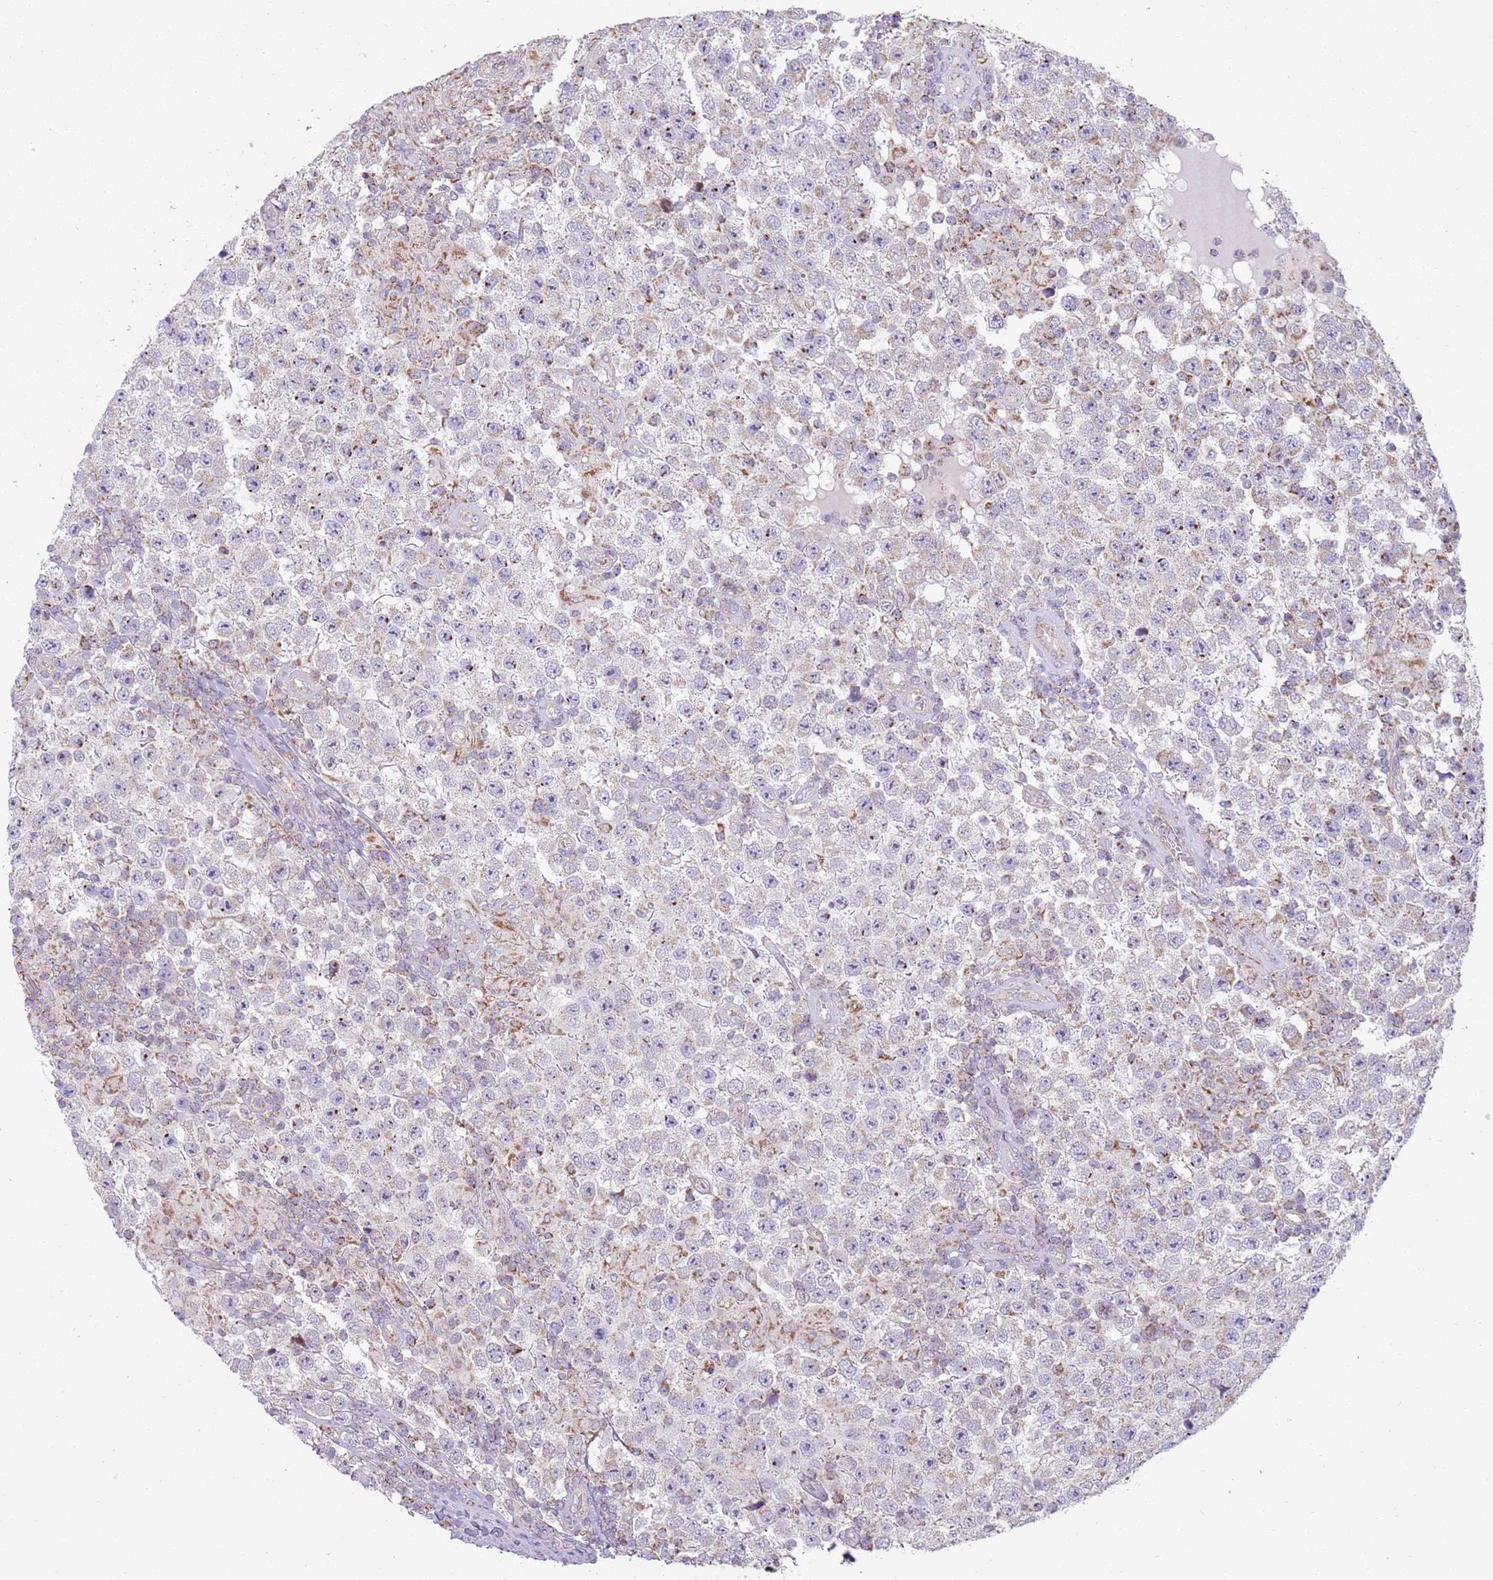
{"staining": {"intensity": "moderate", "quantity": "<25%", "location": "cytoplasmic/membranous"}, "tissue": "testis cancer", "cell_type": "Tumor cells", "image_type": "cancer", "snomed": [{"axis": "morphology", "description": "Normal tissue, NOS"}, {"axis": "morphology", "description": "Urothelial carcinoma, High grade"}, {"axis": "morphology", "description": "Seminoma, NOS"}, {"axis": "morphology", "description": "Carcinoma, Embryonal, NOS"}, {"axis": "topography", "description": "Urinary bladder"}, {"axis": "topography", "description": "Testis"}], "caption": "Immunohistochemical staining of human testis cancer (seminoma) shows moderate cytoplasmic/membranous protein expression in about <25% of tumor cells.", "gene": "GAS8", "patient": {"sex": "male", "age": 41}}